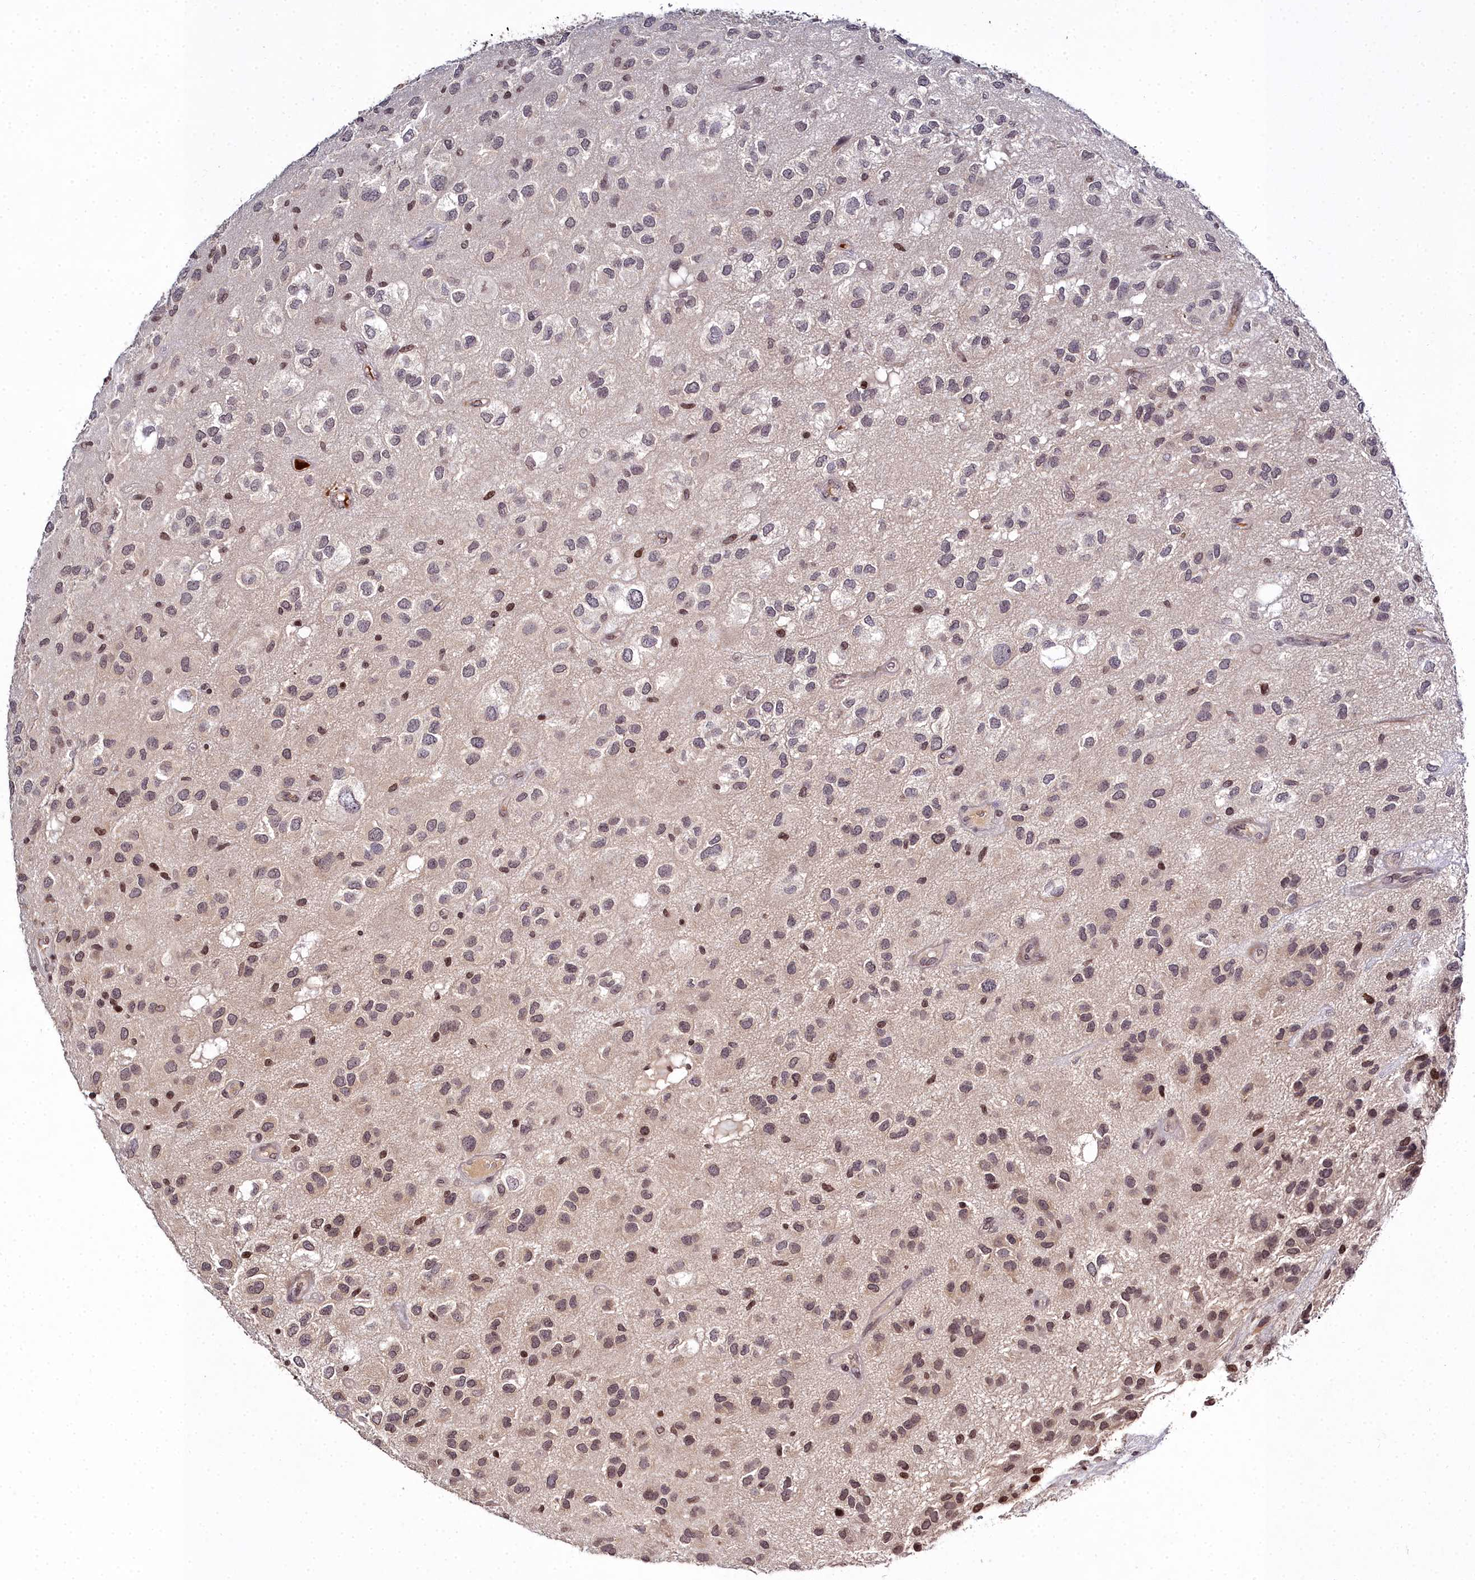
{"staining": {"intensity": "moderate", "quantity": "25%-75%", "location": "nuclear"}, "tissue": "glioma", "cell_type": "Tumor cells", "image_type": "cancer", "snomed": [{"axis": "morphology", "description": "Glioma, malignant, Low grade"}, {"axis": "topography", "description": "Brain"}], "caption": "Protein expression analysis of malignant glioma (low-grade) demonstrates moderate nuclear expression in about 25%-75% of tumor cells.", "gene": "FZD4", "patient": {"sex": "male", "age": 66}}